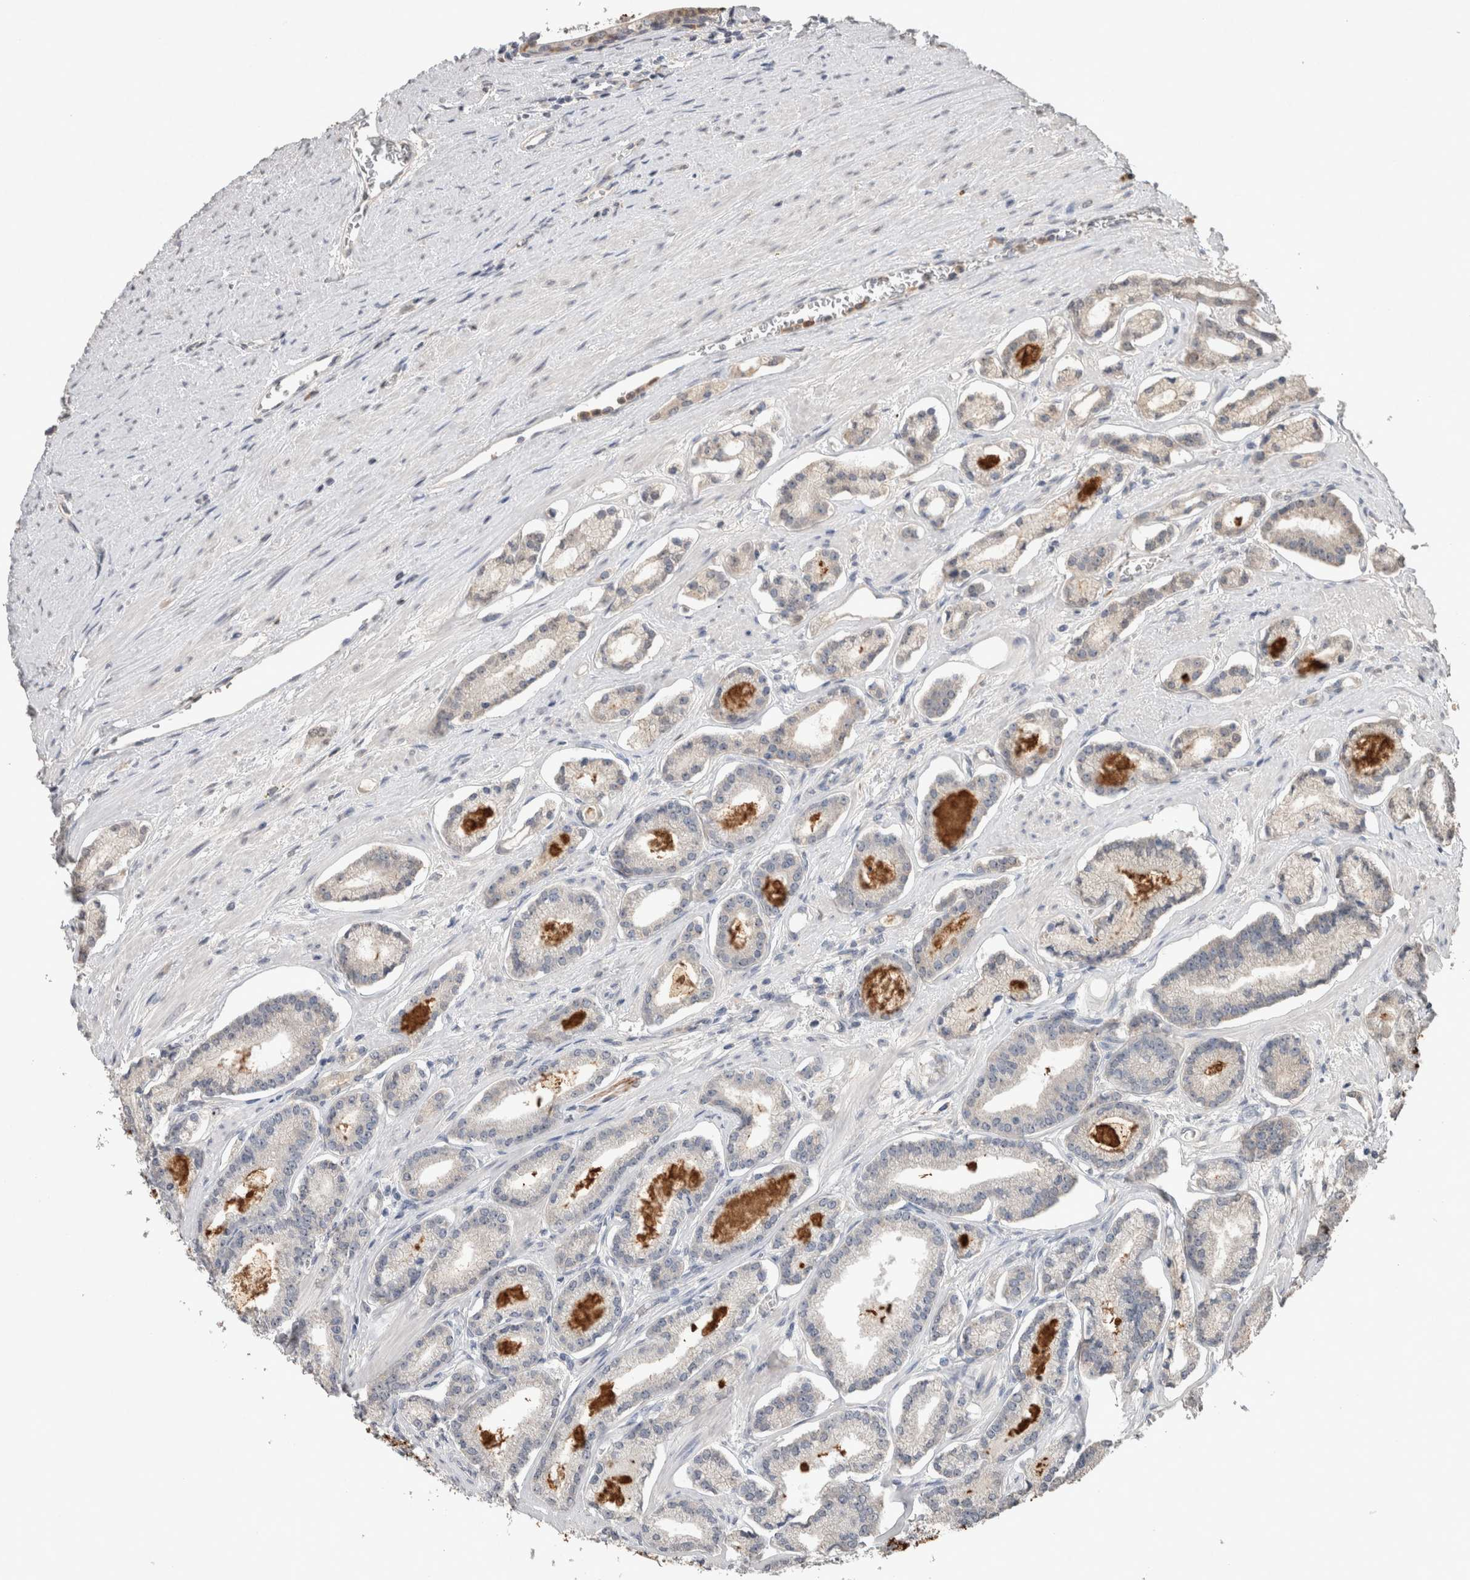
{"staining": {"intensity": "negative", "quantity": "none", "location": "none"}, "tissue": "prostate cancer", "cell_type": "Tumor cells", "image_type": "cancer", "snomed": [{"axis": "morphology", "description": "Adenocarcinoma, Low grade"}, {"axis": "topography", "description": "Prostate"}], "caption": "IHC histopathology image of human prostate low-grade adenocarcinoma stained for a protein (brown), which shows no staining in tumor cells. (DAB IHC visualized using brightfield microscopy, high magnification).", "gene": "FABP7", "patient": {"sex": "male", "age": 60}}